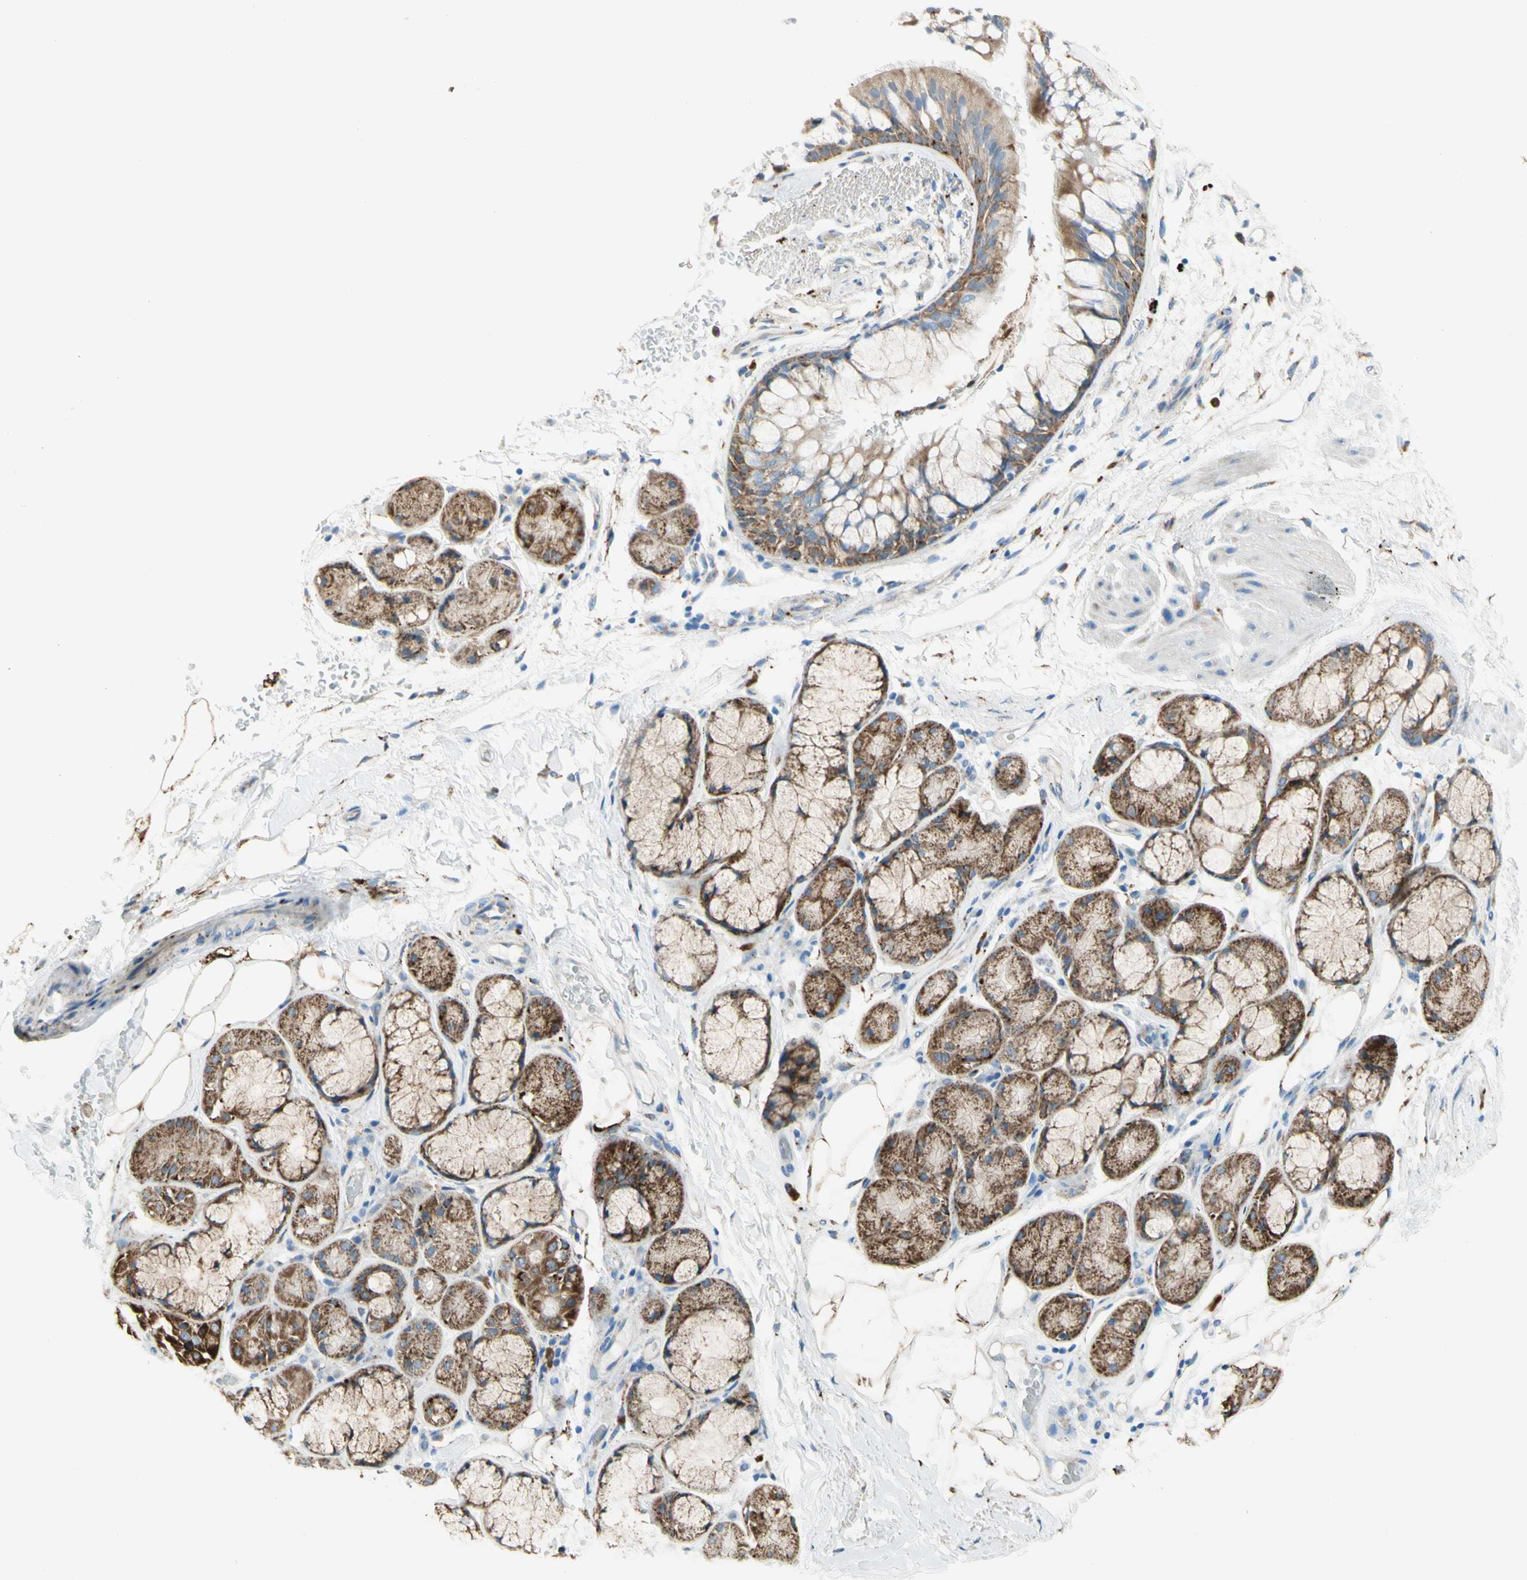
{"staining": {"intensity": "moderate", "quantity": ">75%", "location": "cytoplasmic/membranous"}, "tissue": "bronchus", "cell_type": "Respiratory epithelial cells", "image_type": "normal", "snomed": [{"axis": "morphology", "description": "Normal tissue, NOS"}, {"axis": "topography", "description": "Bronchus"}], "caption": "IHC photomicrograph of normal bronchus: human bronchus stained using immunohistochemistry (IHC) exhibits medium levels of moderate protein expression localized specifically in the cytoplasmic/membranous of respiratory epithelial cells, appearing as a cytoplasmic/membranous brown color.", "gene": "URB2", "patient": {"sex": "male", "age": 66}}